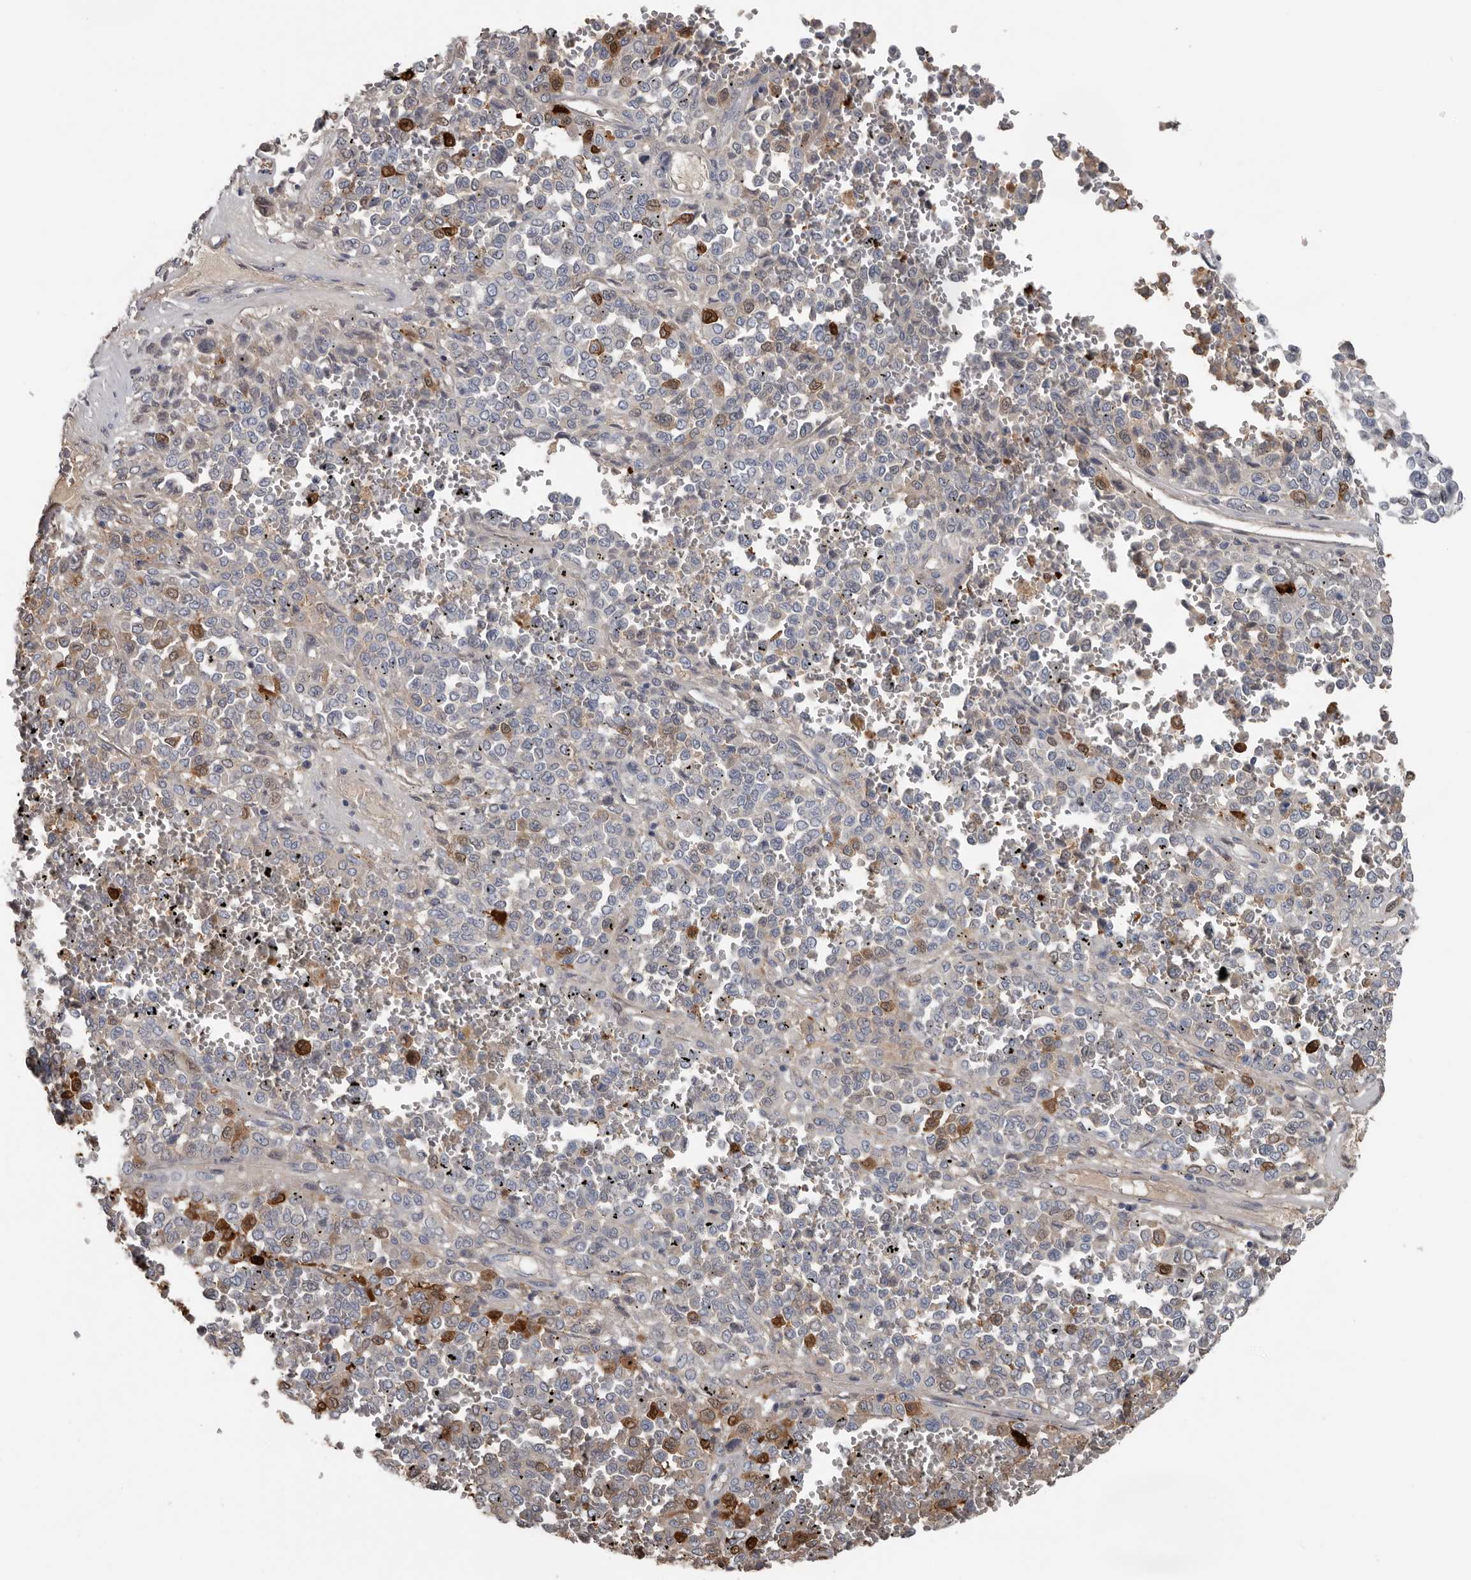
{"staining": {"intensity": "strong", "quantity": "<25%", "location": "cytoplasmic/membranous,nuclear"}, "tissue": "melanoma", "cell_type": "Tumor cells", "image_type": "cancer", "snomed": [{"axis": "morphology", "description": "Malignant melanoma, Metastatic site"}, {"axis": "topography", "description": "Pancreas"}], "caption": "Immunohistochemistry (IHC) of melanoma shows medium levels of strong cytoplasmic/membranous and nuclear staining in about <25% of tumor cells.", "gene": "FABP7", "patient": {"sex": "female", "age": 30}}